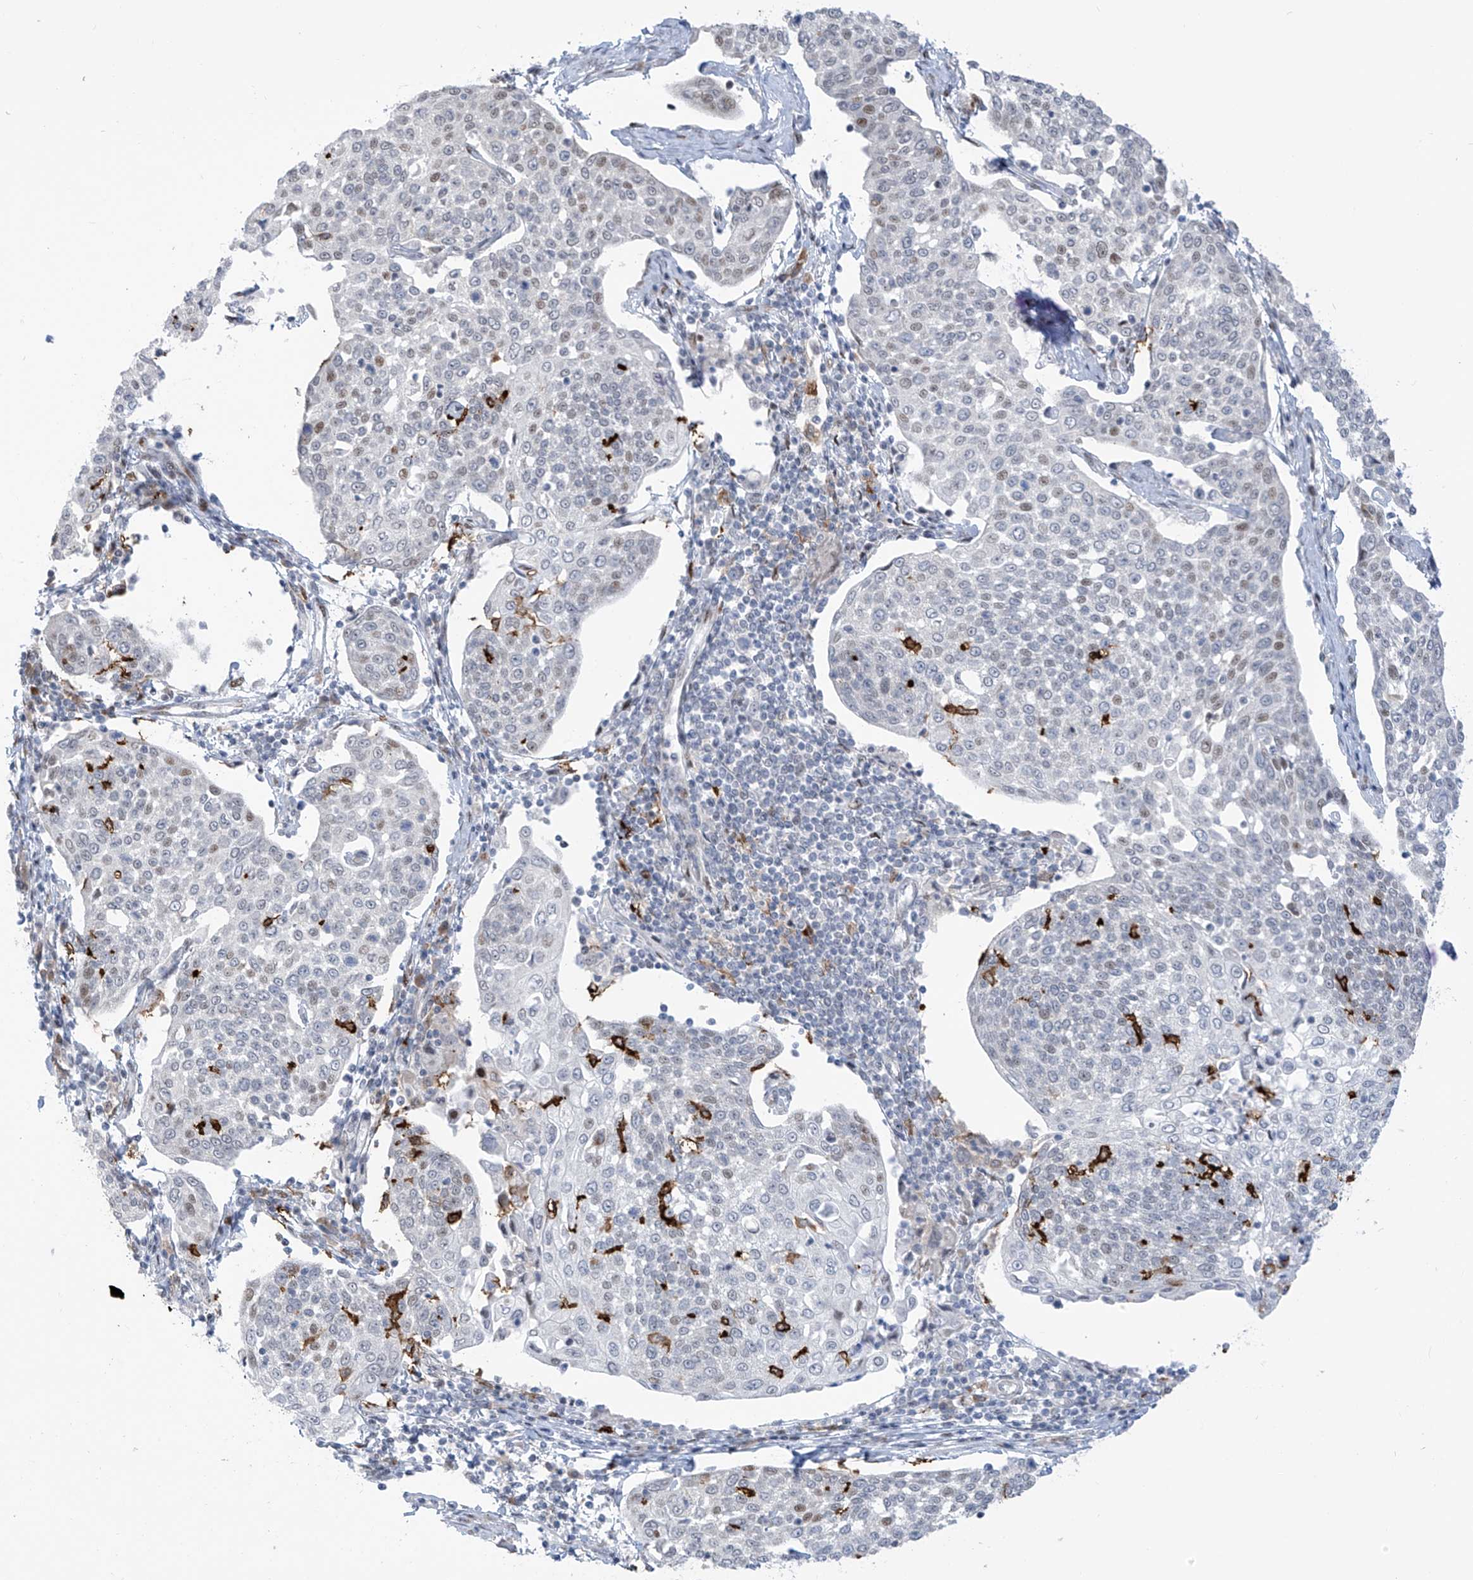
{"staining": {"intensity": "moderate", "quantity": "25%-75%", "location": "nuclear"}, "tissue": "cervical cancer", "cell_type": "Tumor cells", "image_type": "cancer", "snomed": [{"axis": "morphology", "description": "Squamous cell carcinoma, NOS"}, {"axis": "topography", "description": "Cervix"}], "caption": "Protein expression analysis of human squamous cell carcinoma (cervical) reveals moderate nuclear staining in about 25%-75% of tumor cells. (DAB IHC, brown staining for protein, blue staining for nuclei).", "gene": "LIN9", "patient": {"sex": "female", "age": 34}}